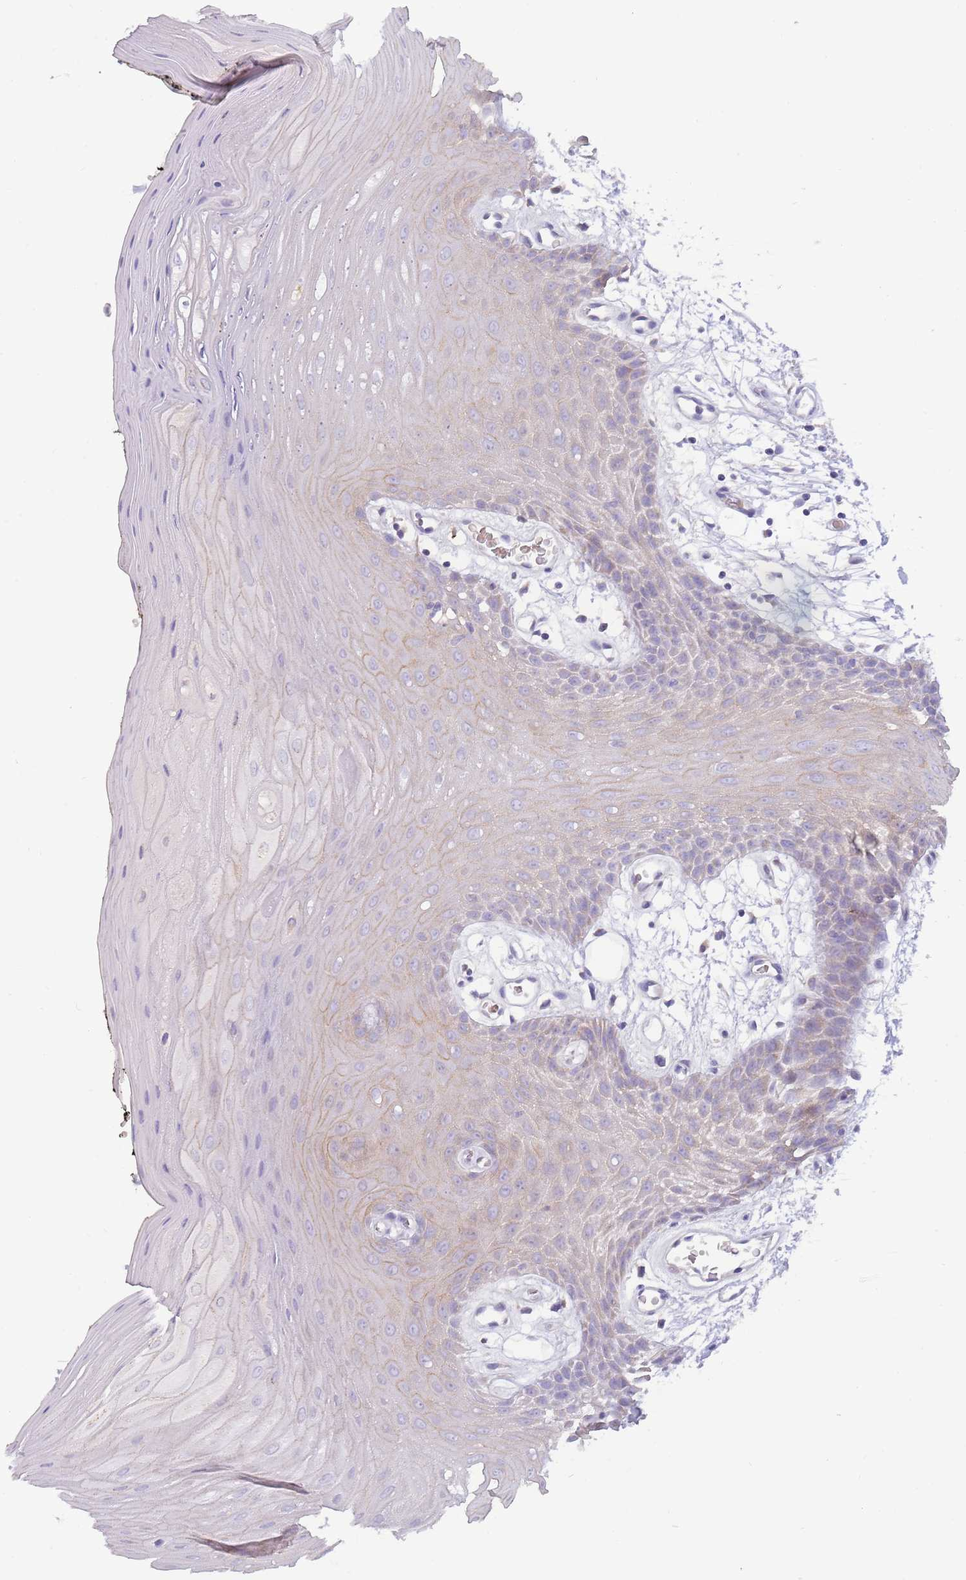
{"staining": {"intensity": "negative", "quantity": "none", "location": "none"}, "tissue": "oral mucosa", "cell_type": "Squamous epithelial cells", "image_type": "normal", "snomed": [{"axis": "morphology", "description": "Normal tissue, NOS"}, {"axis": "topography", "description": "Oral tissue"}, {"axis": "topography", "description": "Tounge, NOS"}], "caption": "Protein analysis of unremarkable oral mucosa exhibits no significant positivity in squamous epithelial cells.", "gene": "DDHD1", "patient": {"sex": "female", "age": 59}}